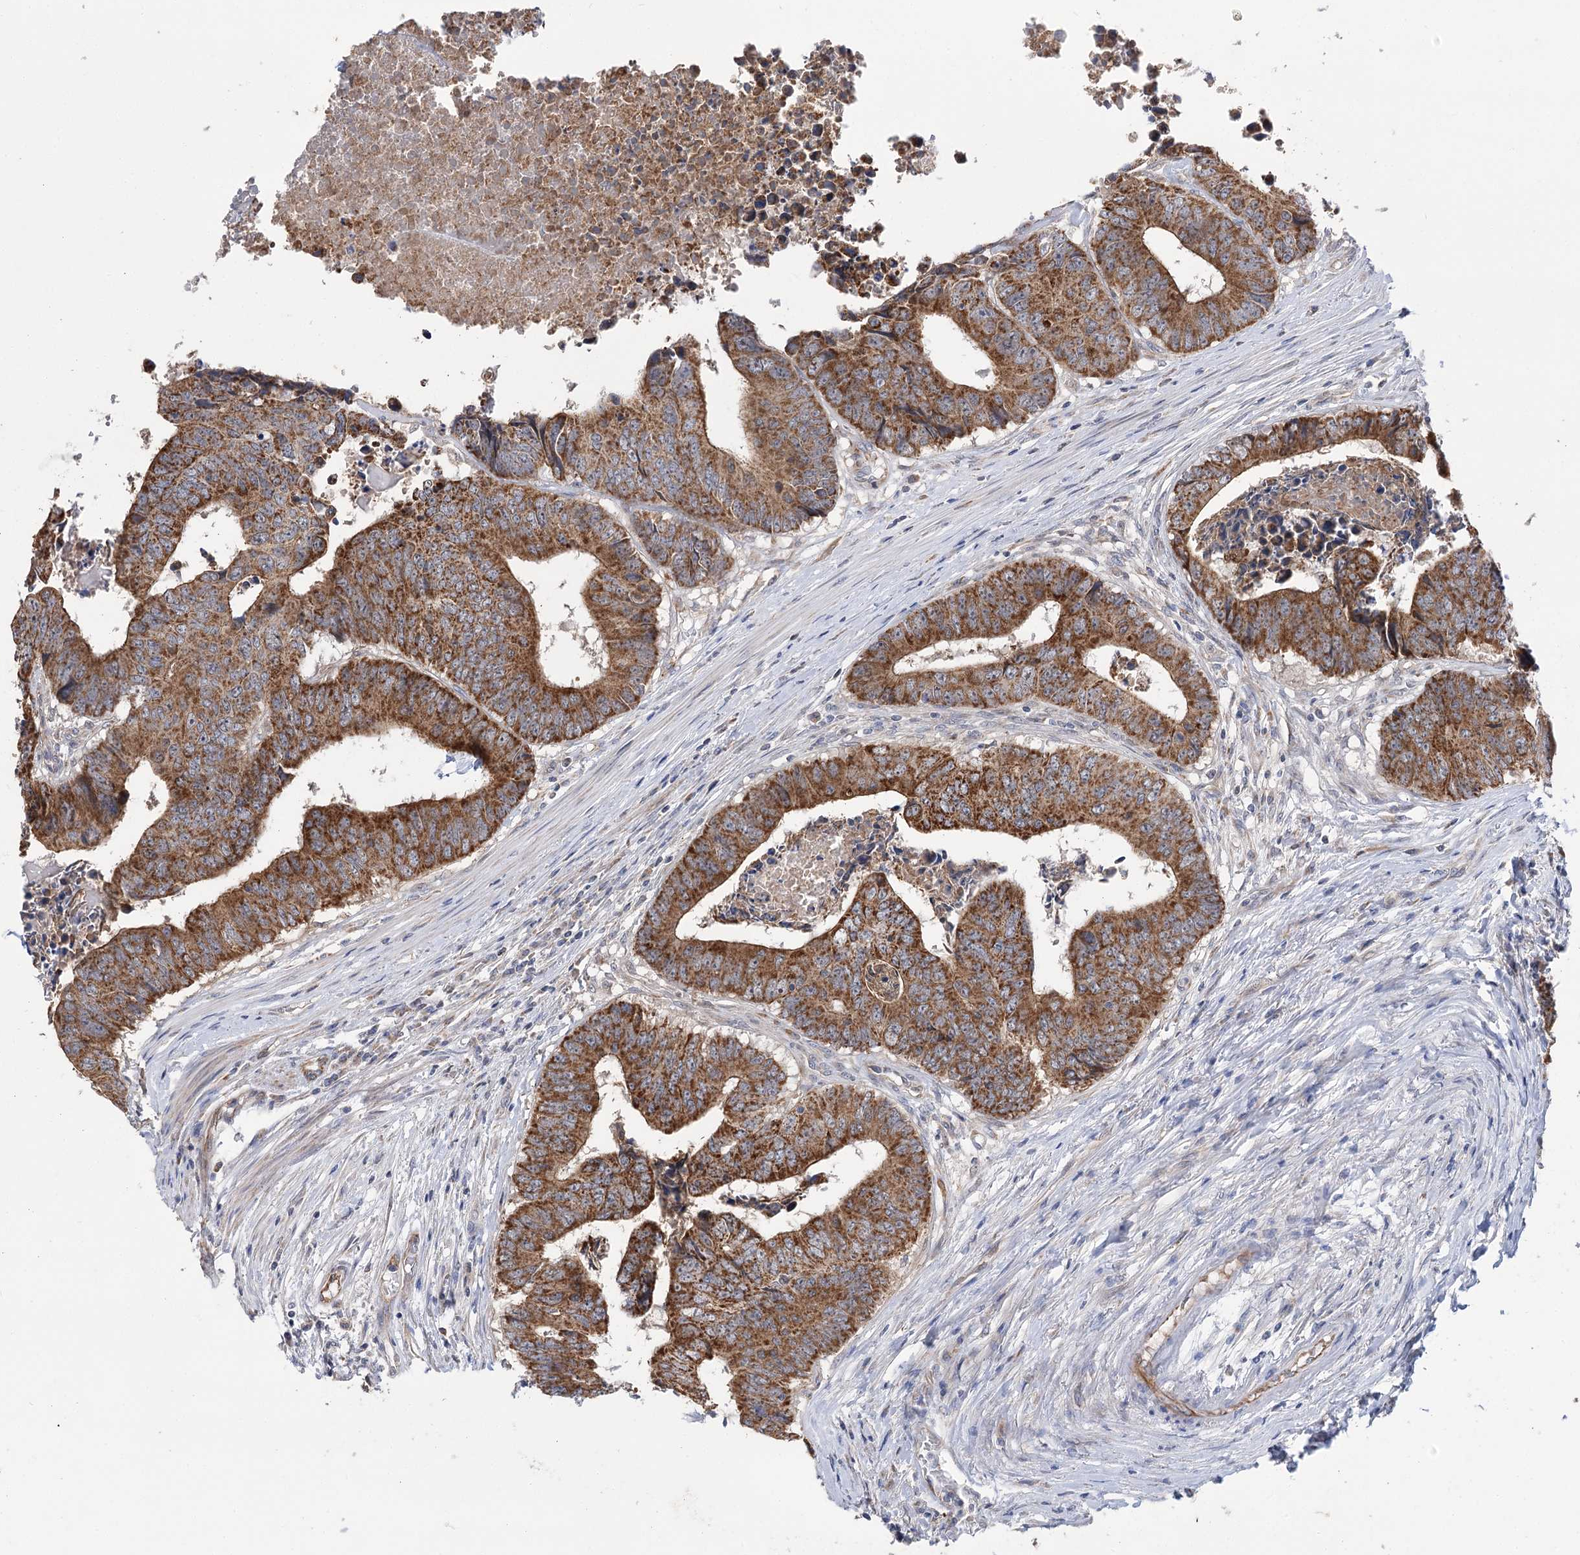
{"staining": {"intensity": "moderate", "quantity": ">75%", "location": "cytoplasmic/membranous"}, "tissue": "colorectal cancer", "cell_type": "Tumor cells", "image_type": "cancer", "snomed": [{"axis": "morphology", "description": "Adenocarcinoma, NOS"}, {"axis": "topography", "description": "Rectum"}], "caption": "Immunohistochemistry (IHC) of colorectal adenocarcinoma displays medium levels of moderate cytoplasmic/membranous positivity in approximately >75% of tumor cells.", "gene": "ECHDC3", "patient": {"sex": "male", "age": 84}}